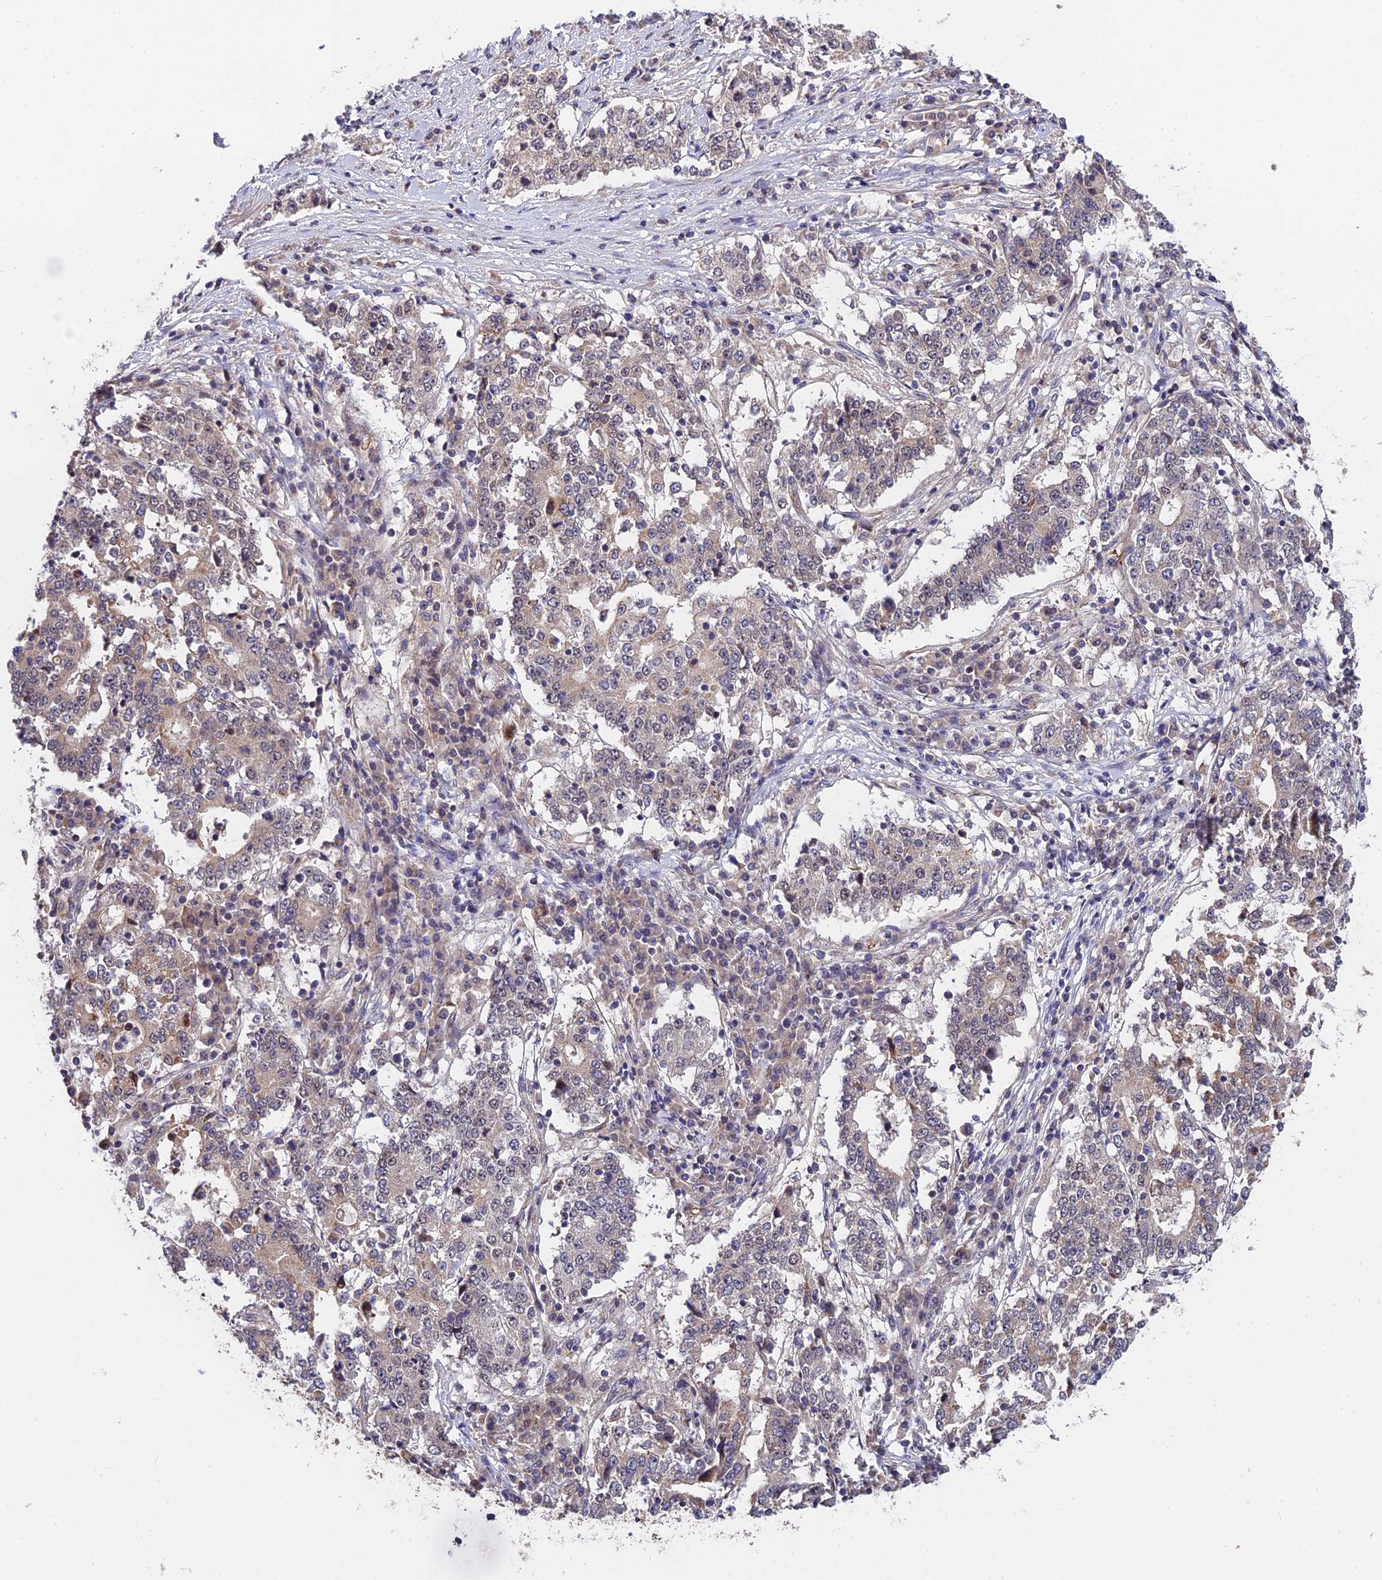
{"staining": {"intensity": "weak", "quantity": "<25%", "location": "cytoplasmic/membranous"}, "tissue": "stomach cancer", "cell_type": "Tumor cells", "image_type": "cancer", "snomed": [{"axis": "morphology", "description": "Adenocarcinoma, NOS"}, {"axis": "topography", "description": "Stomach"}], "caption": "Tumor cells show no significant staining in adenocarcinoma (stomach).", "gene": "TRMT1", "patient": {"sex": "male", "age": 59}}